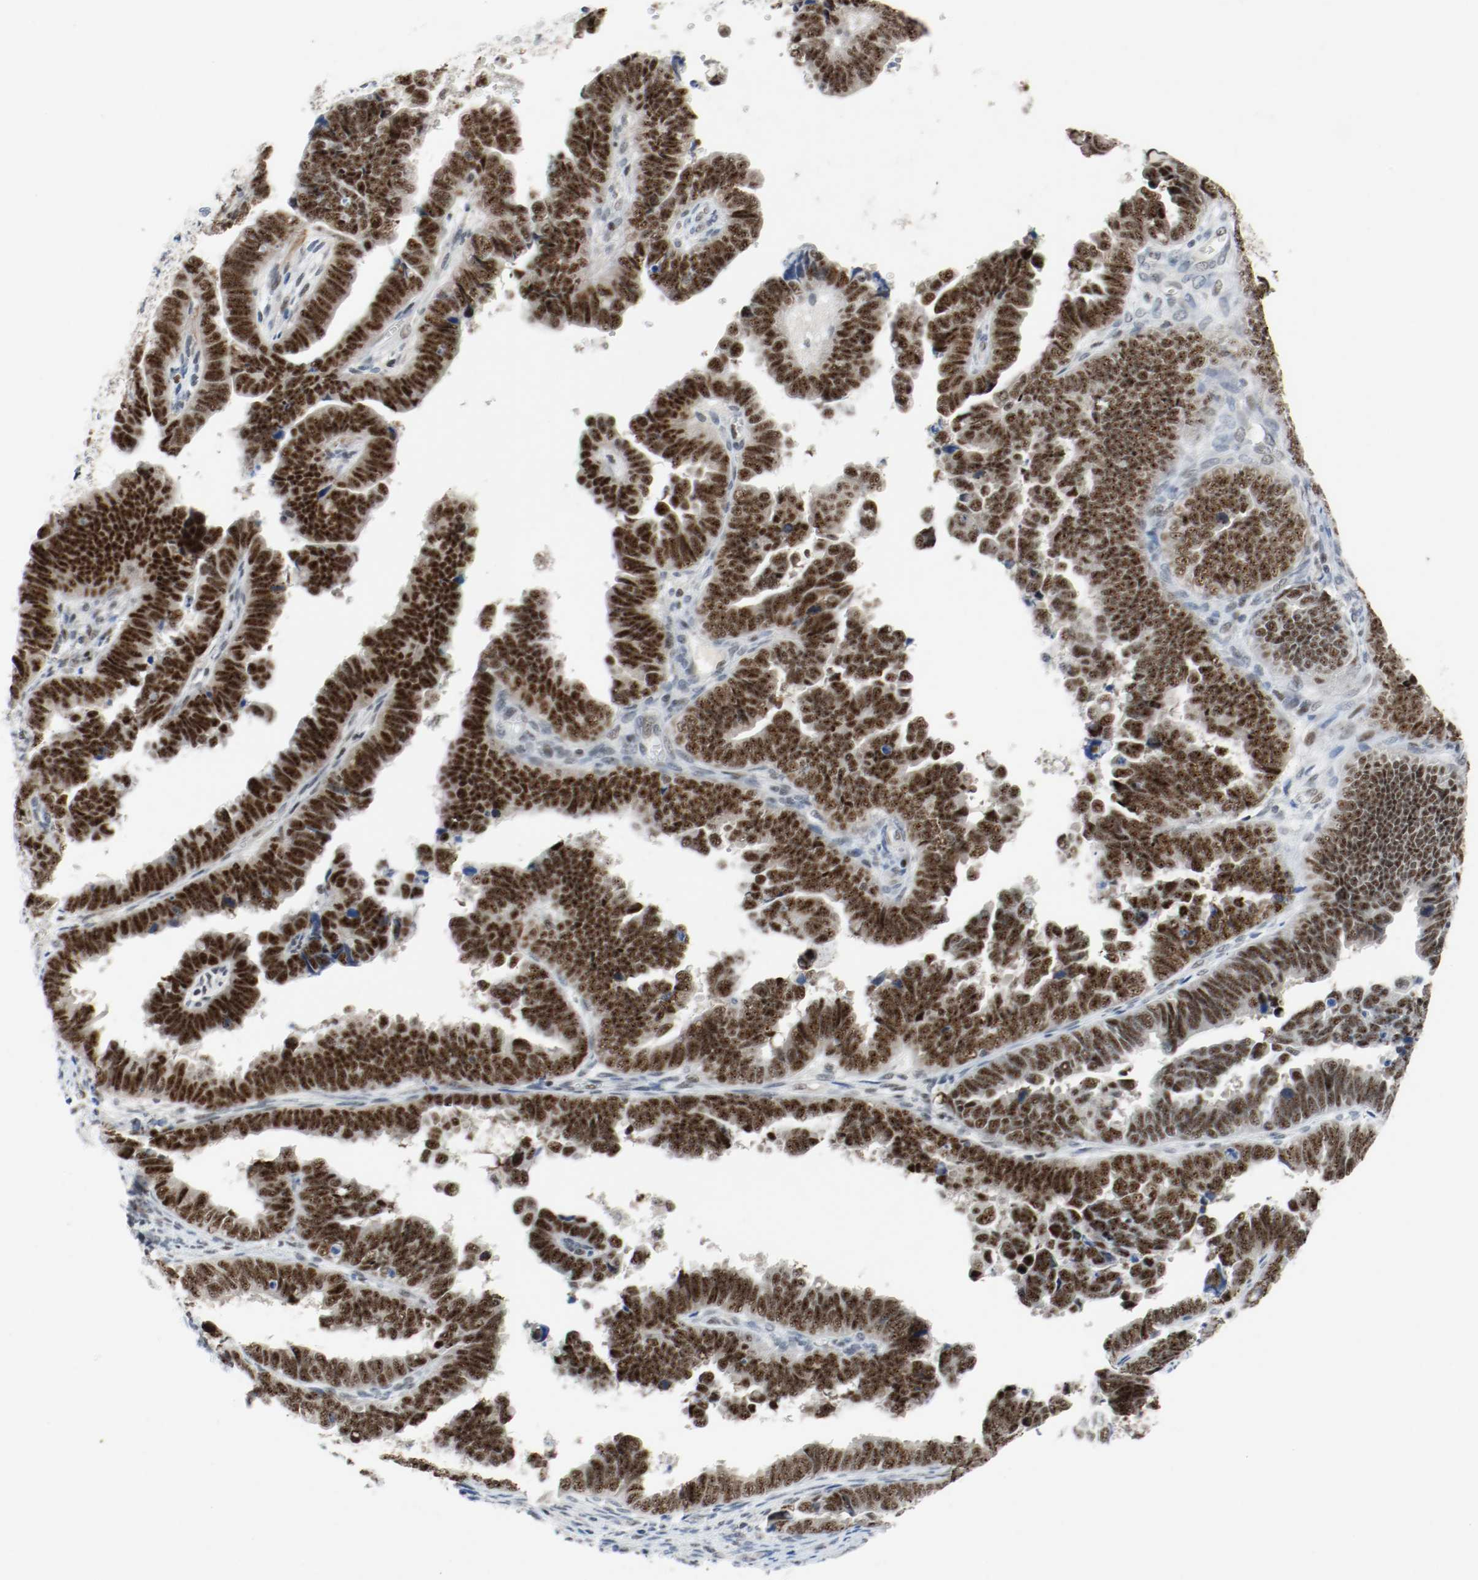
{"staining": {"intensity": "strong", "quantity": ">75%", "location": "nuclear"}, "tissue": "endometrial cancer", "cell_type": "Tumor cells", "image_type": "cancer", "snomed": [{"axis": "morphology", "description": "Adenocarcinoma, NOS"}, {"axis": "topography", "description": "Endometrium"}], "caption": "Endometrial cancer tissue reveals strong nuclear positivity in approximately >75% of tumor cells (Brightfield microscopy of DAB IHC at high magnification).", "gene": "ASH1L", "patient": {"sex": "female", "age": 75}}